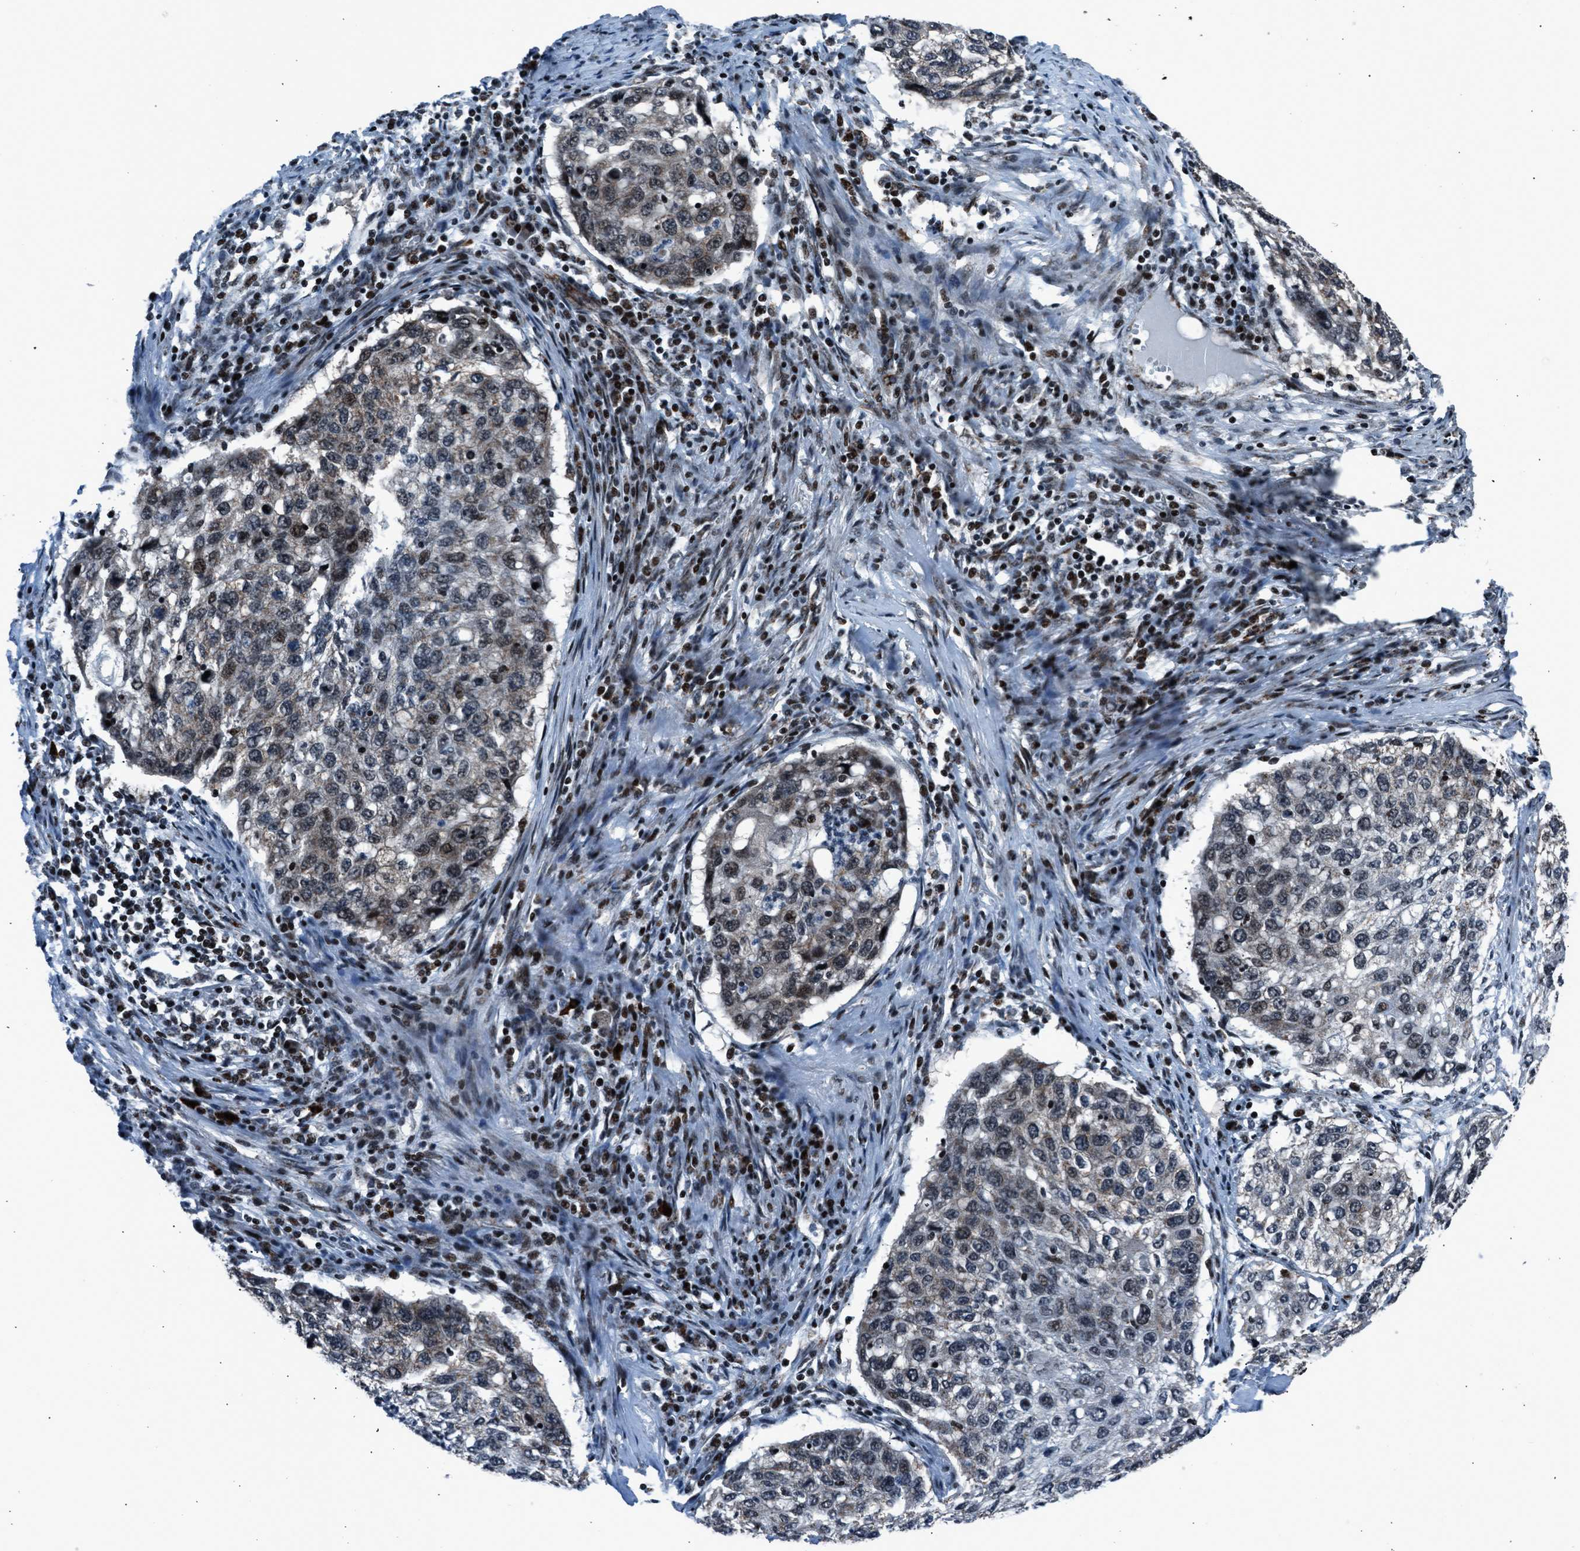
{"staining": {"intensity": "moderate", "quantity": "25%-75%", "location": "cytoplasmic/membranous,nuclear"}, "tissue": "lung cancer", "cell_type": "Tumor cells", "image_type": "cancer", "snomed": [{"axis": "morphology", "description": "Squamous cell carcinoma, NOS"}, {"axis": "topography", "description": "Lung"}], "caption": "High-magnification brightfield microscopy of lung squamous cell carcinoma stained with DAB (brown) and counterstained with hematoxylin (blue). tumor cells exhibit moderate cytoplasmic/membranous and nuclear staining is present in about25%-75% of cells.", "gene": "MORC3", "patient": {"sex": "female", "age": 63}}